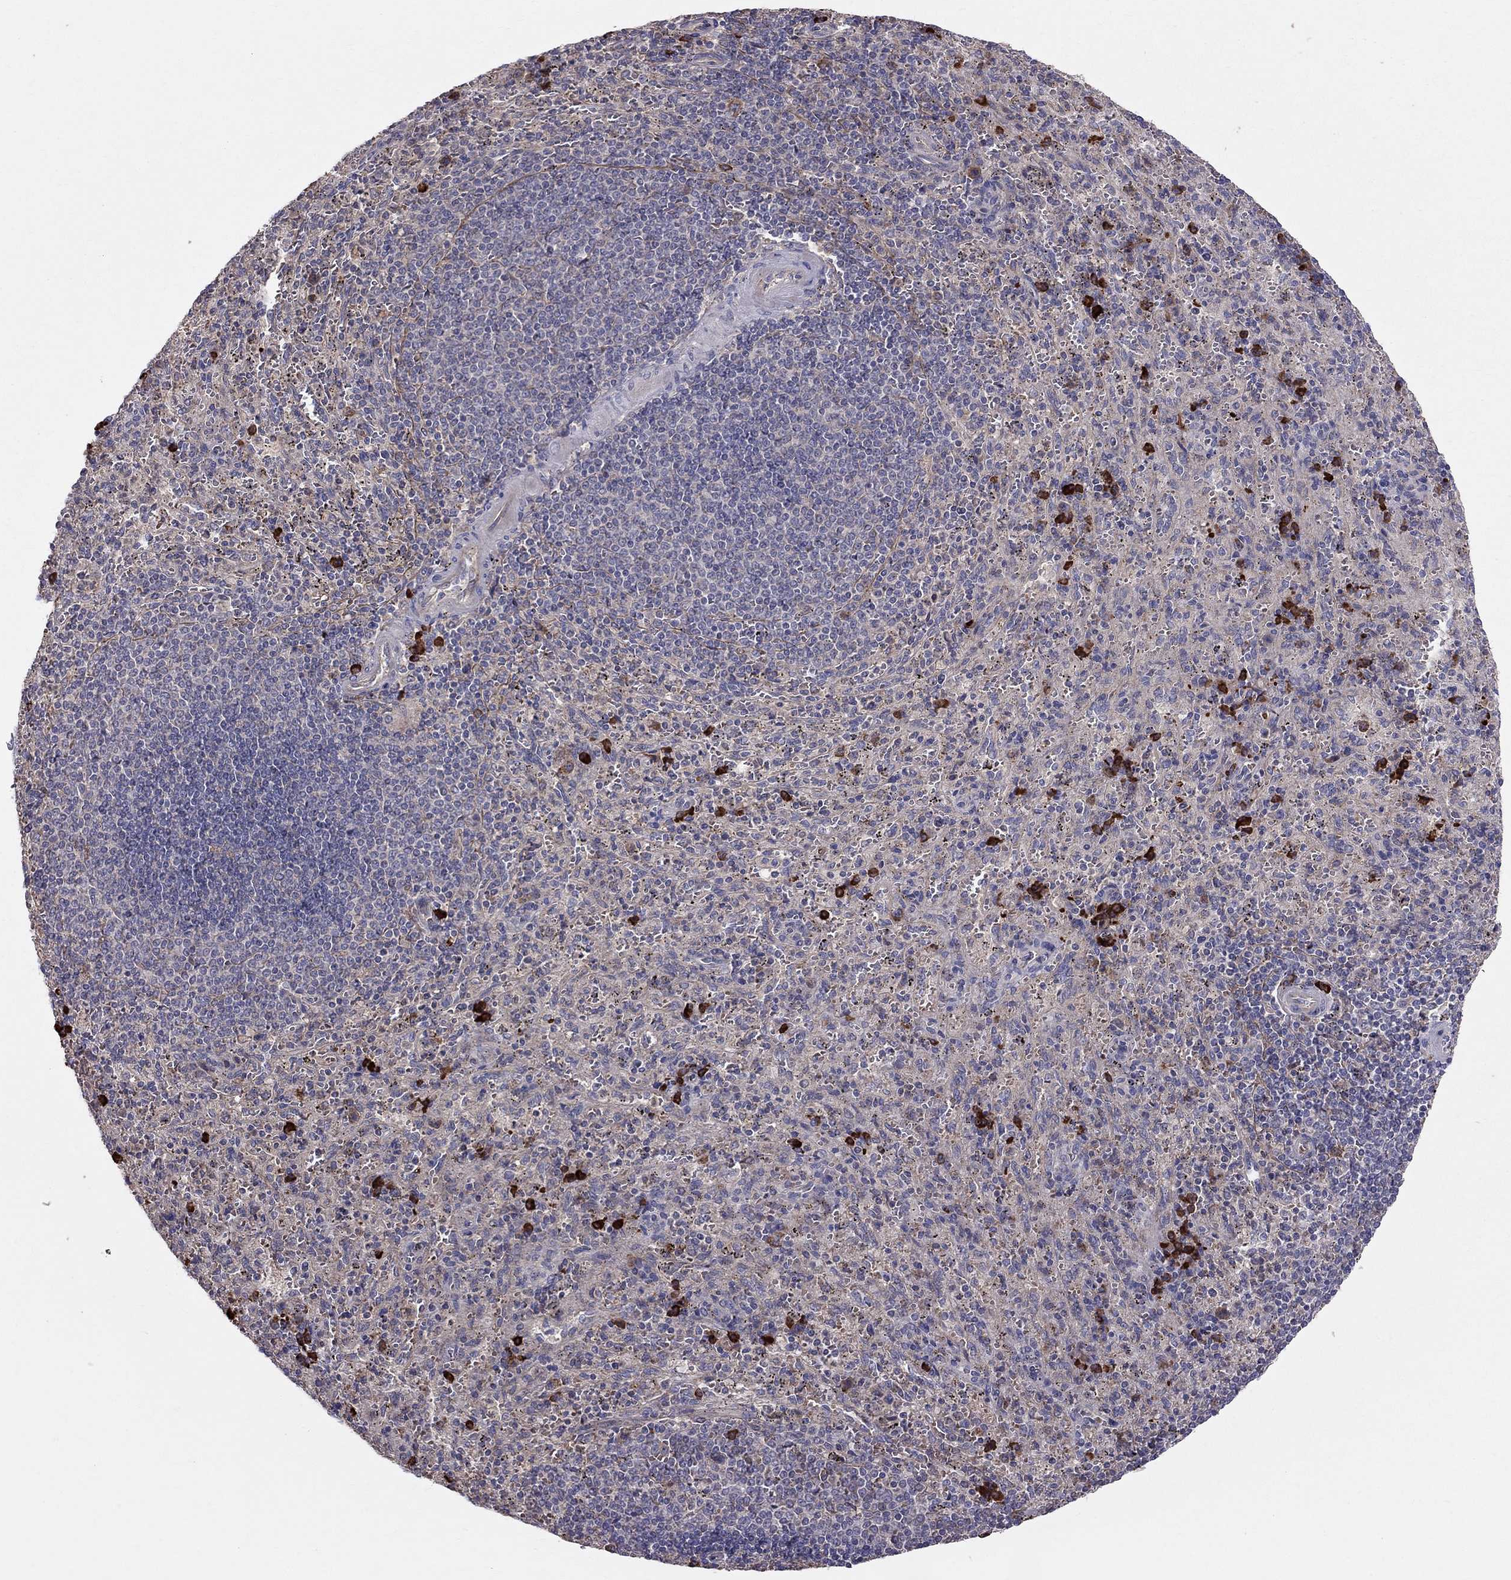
{"staining": {"intensity": "strong", "quantity": "<25%", "location": "cytoplasmic/membranous"}, "tissue": "spleen", "cell_type": "Cells in red pulp", "image_type": "normal", "snomed": [{"axis": "morphology", "description": "Normal tissue, NOS"}, {"axis": "topography", "description": "Spleen"}], "caption": "Strong cytoplasmic/membranous expression is identified in about <25% of cells in red pulp in benign spleen.", "gene": "PIK3CG", "patient": {"sex": "male", "age": 57}}